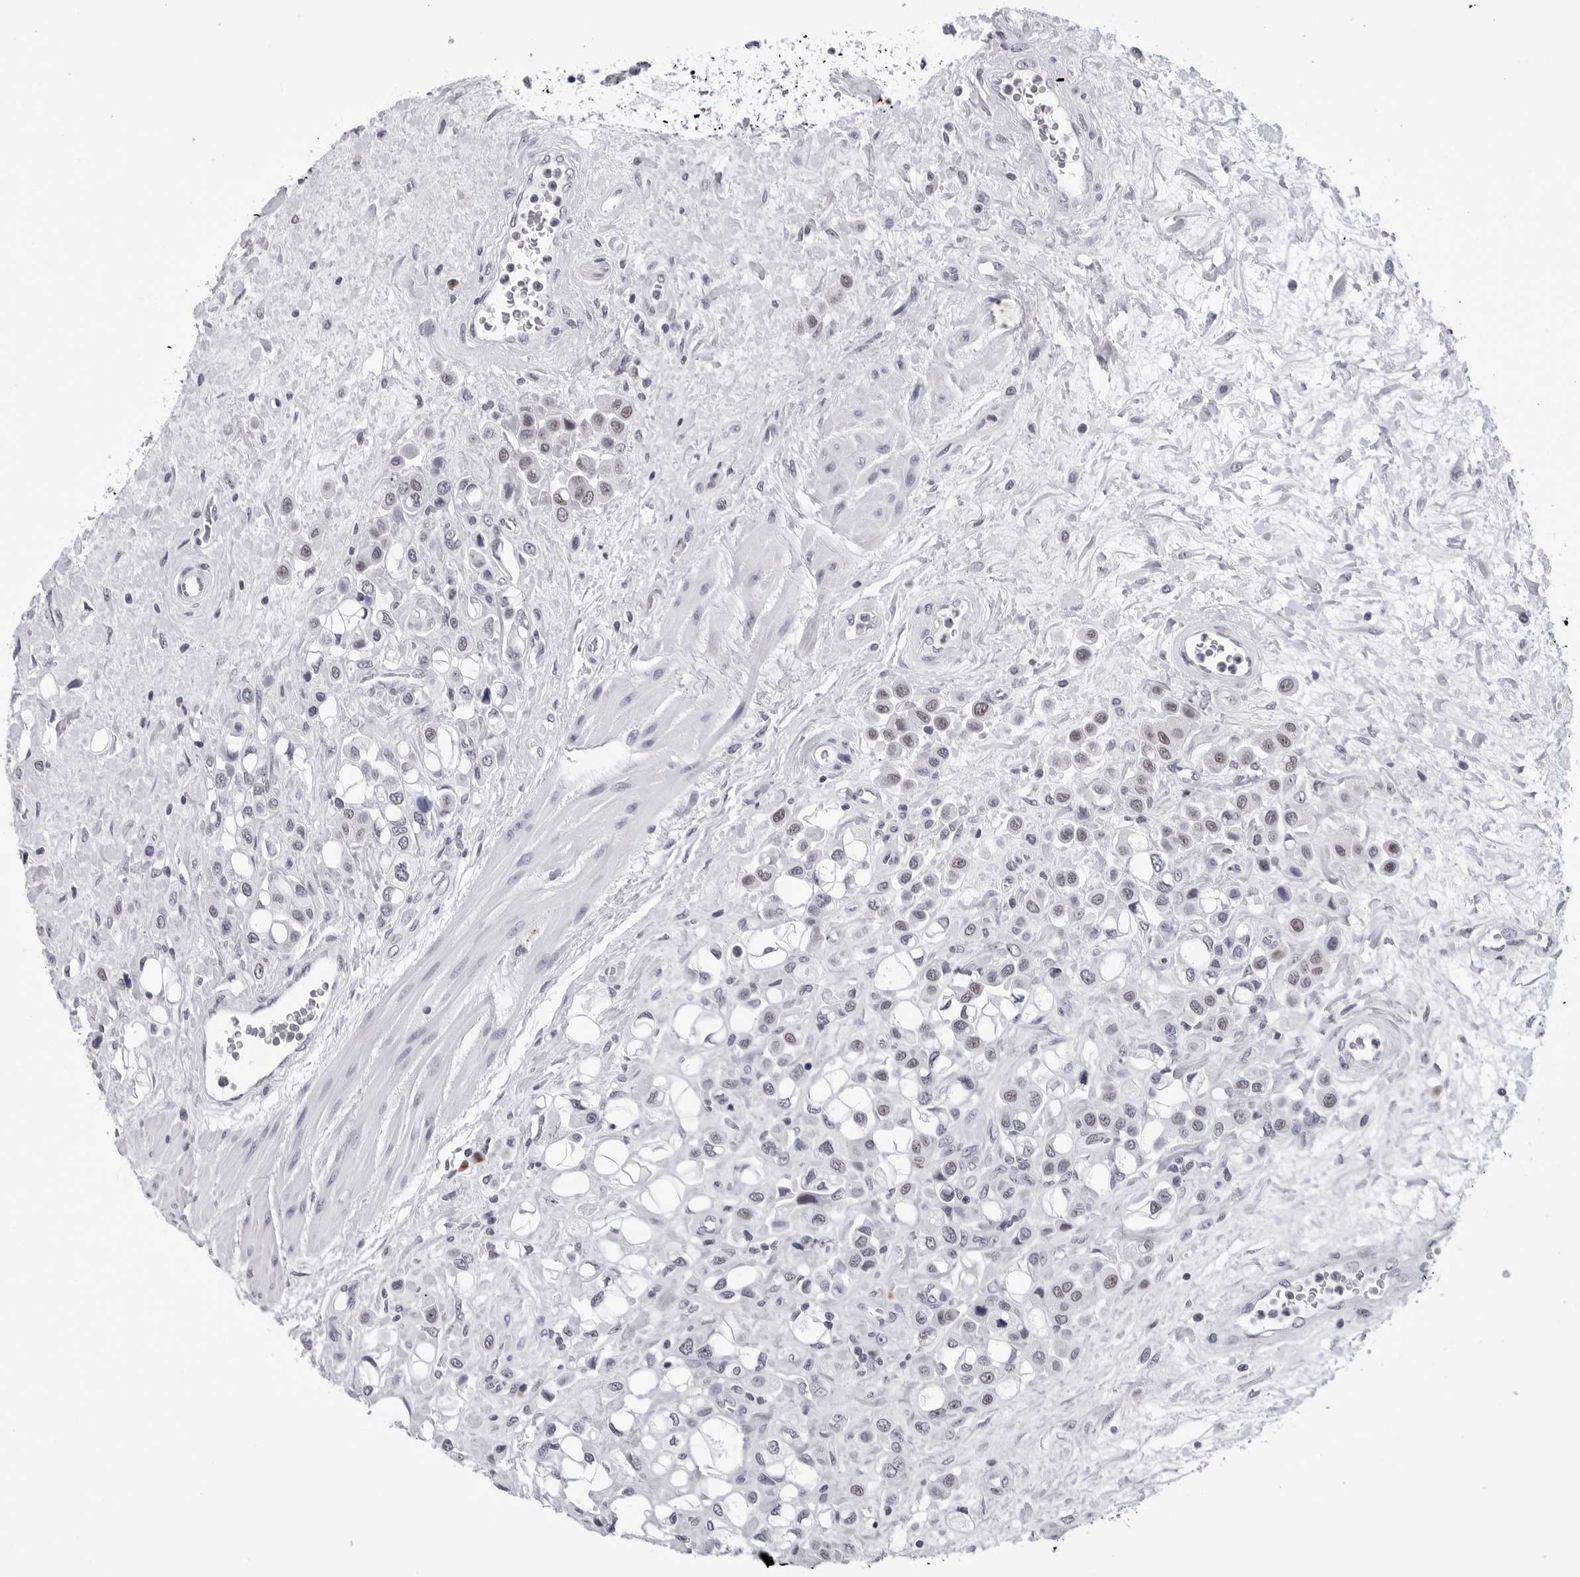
{"staining": {"intensity": "moderate", "quantity": "<25%", "location": "nuclear"}, "tissue": "urothelial cancer", "cell_type": "Tumor cells", "image_type": "cancer", "snomed": [{"axis": "morphology", "description": "Urothelial carcinoma, High grade"}, {"axis": "topography", "description": "Urinary bladder"}], "caption": "This photomicrograph reveals IHC staining of high-grade urothelial carcinoma, with low moderate nuclear staining in about <25% of tumor cells.", "gene": "GNL2", "patient": {"sex": "male", "age": 50}}